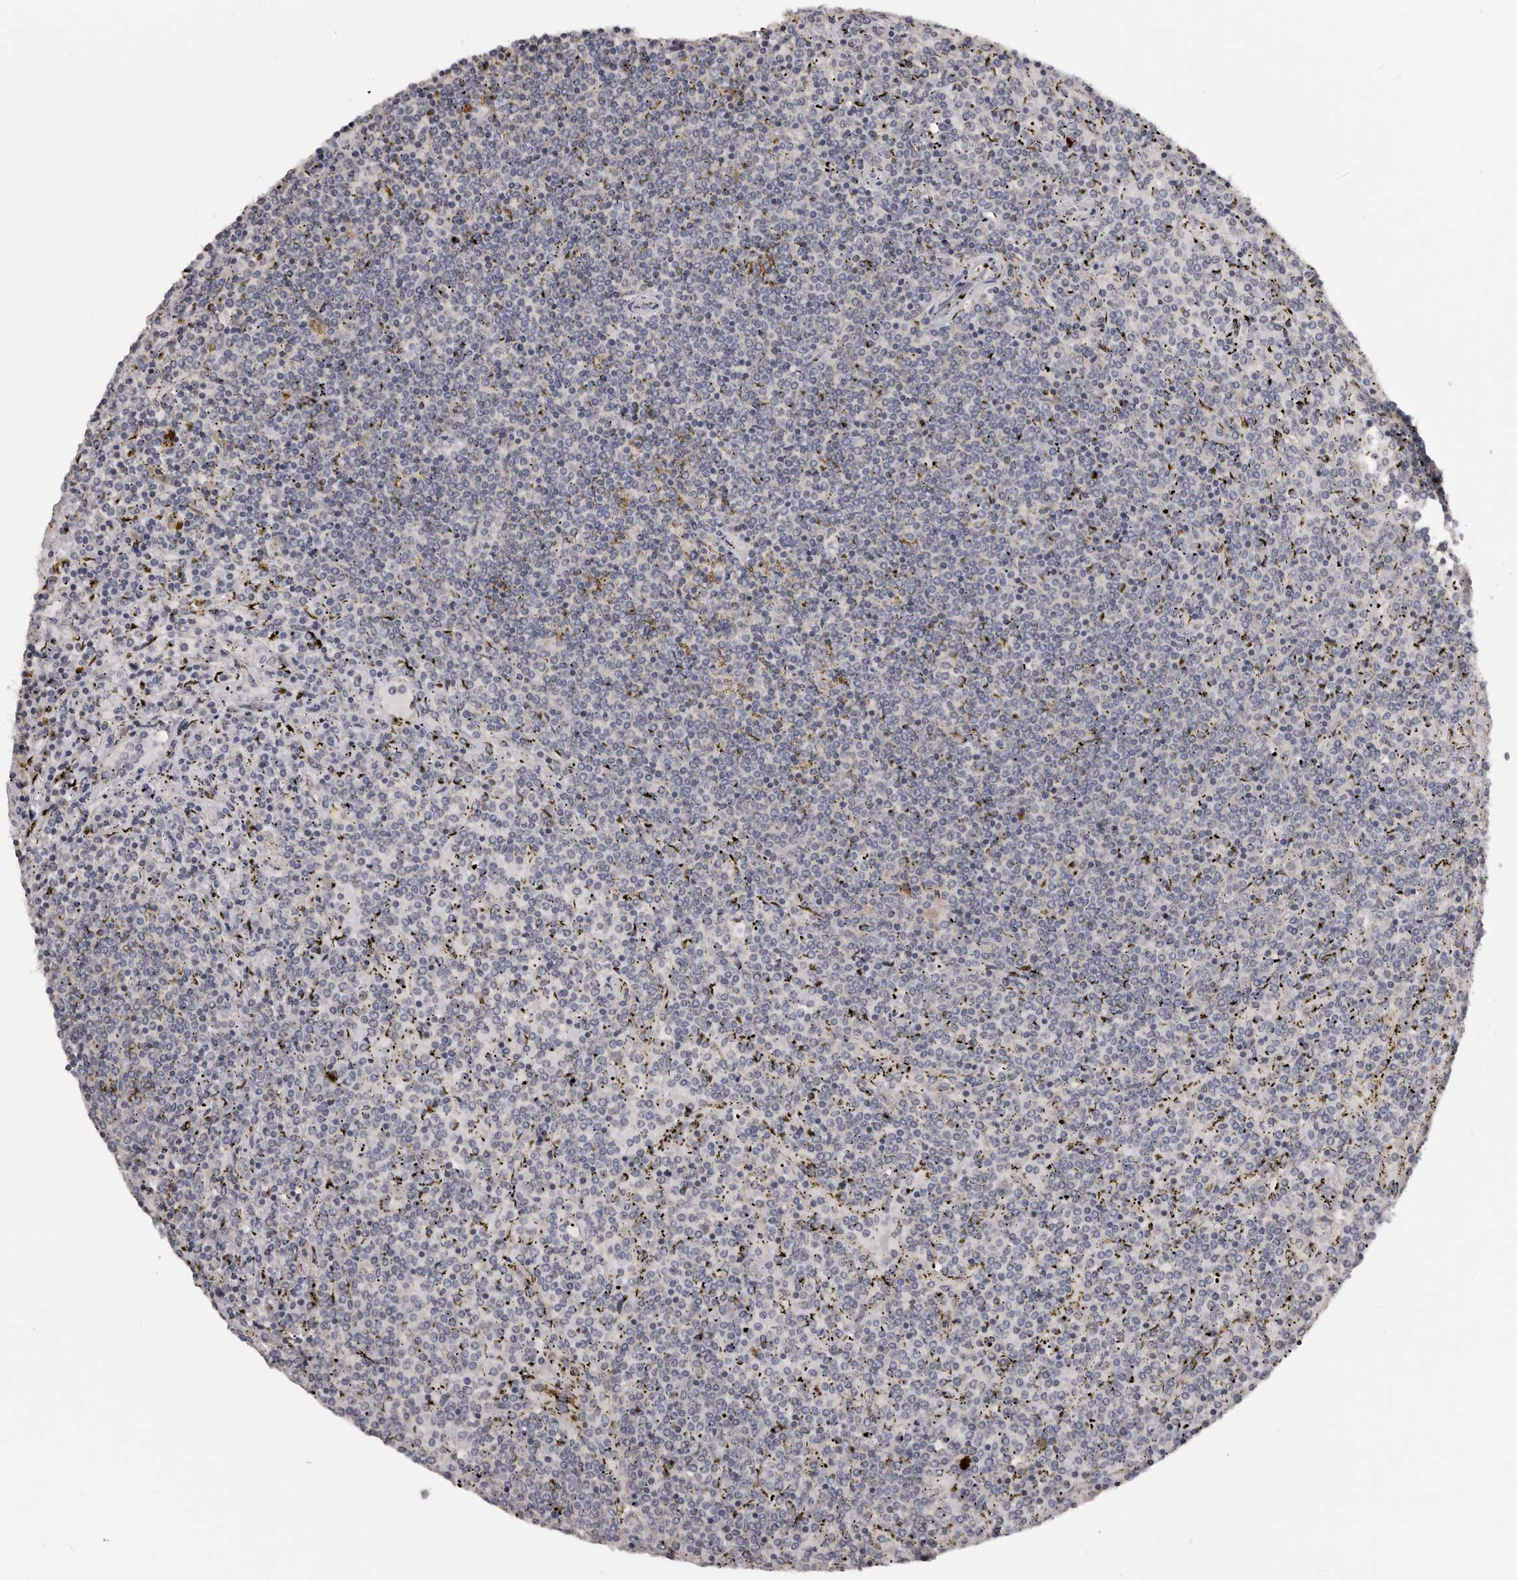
{"staining": {"intensity": "negative", "quantity": "none", "location": "none"}, "tissue": "lymphoma", "cell_type": "Tumor cells", "image_type": "cancer", "snomed": [{"axis": "morphology", "description": "Malignant lymphoma, non-Hodgkin's type, Low grade"}, {"axis": "topography", "description": "Spleen"}], "caption": "This photomicrograph is of low-grade malignant lymphoma, non-Hodgkin's type stained with immunohistochemistry (IHC) to label a protein in brown with the nuclei are counter-stained blue. There is no staining in tumor cells.", "gene": "DAP", "patient": {"sex": "female", "age": 19}}